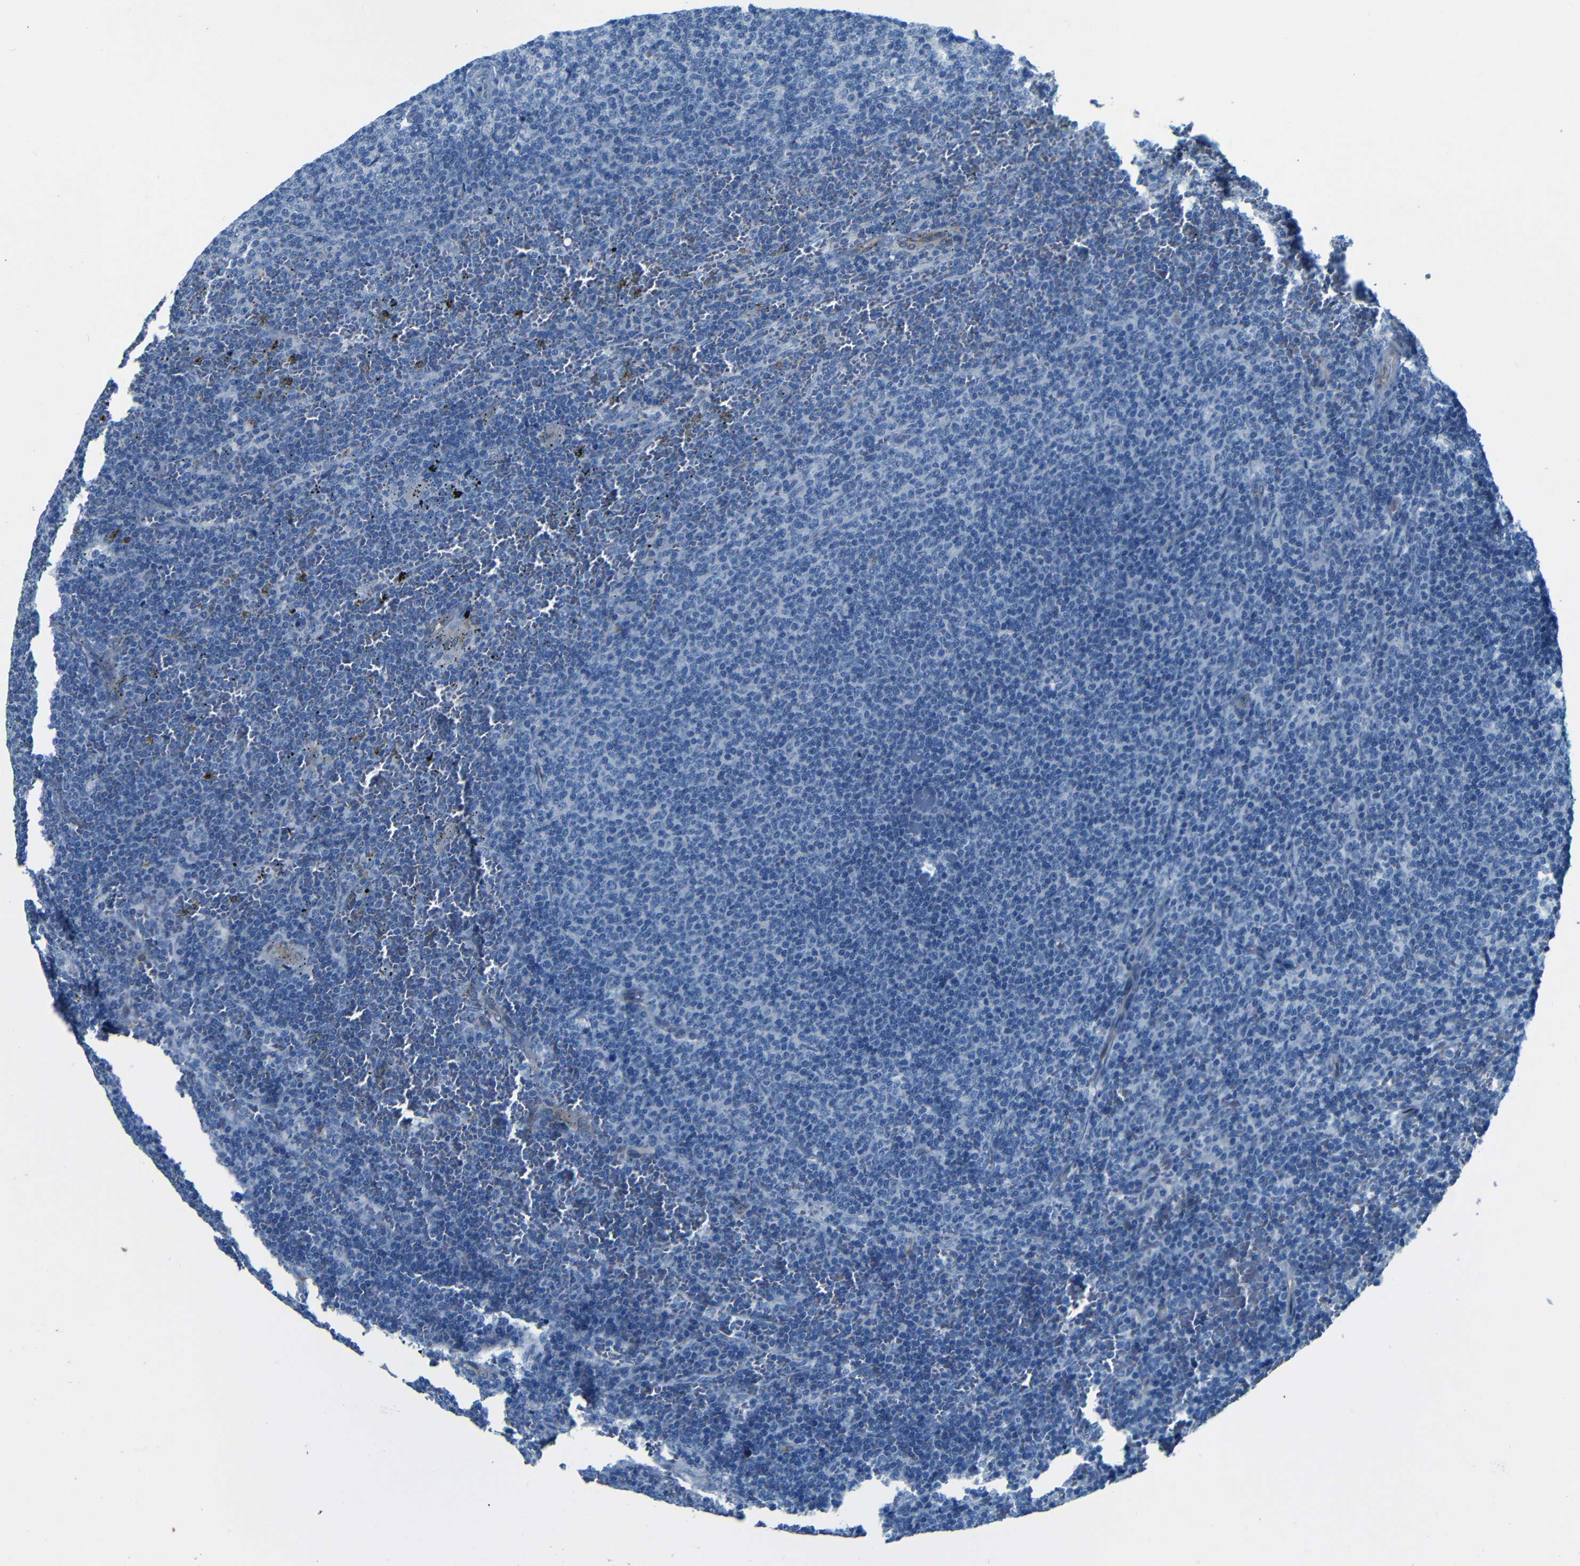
{"staining": {"intensity": "negative", "quantity": "none", "location": "none"}, "tissue": "lymphoma", "cell_type": "Tumor cells", "image_type": "cancer", "snomed": [{"axis": "morphology", "description": "Malignant lymphoma, non-Hodgkin's type, Low grade"}, {"axis": "topography", "description": "Spleen"}], "caption": "High magnification brightfield microscopy of low-grade malignant lymphoma, non-Hodgkin's type stained with DAB (3,3'-diaminobenzidine) (brown) and counterstained with hematoxylin (blue): tumor cells show no significant expression.", "gene": "MAP2", "patient": {"sex": "female", "age": 50}}